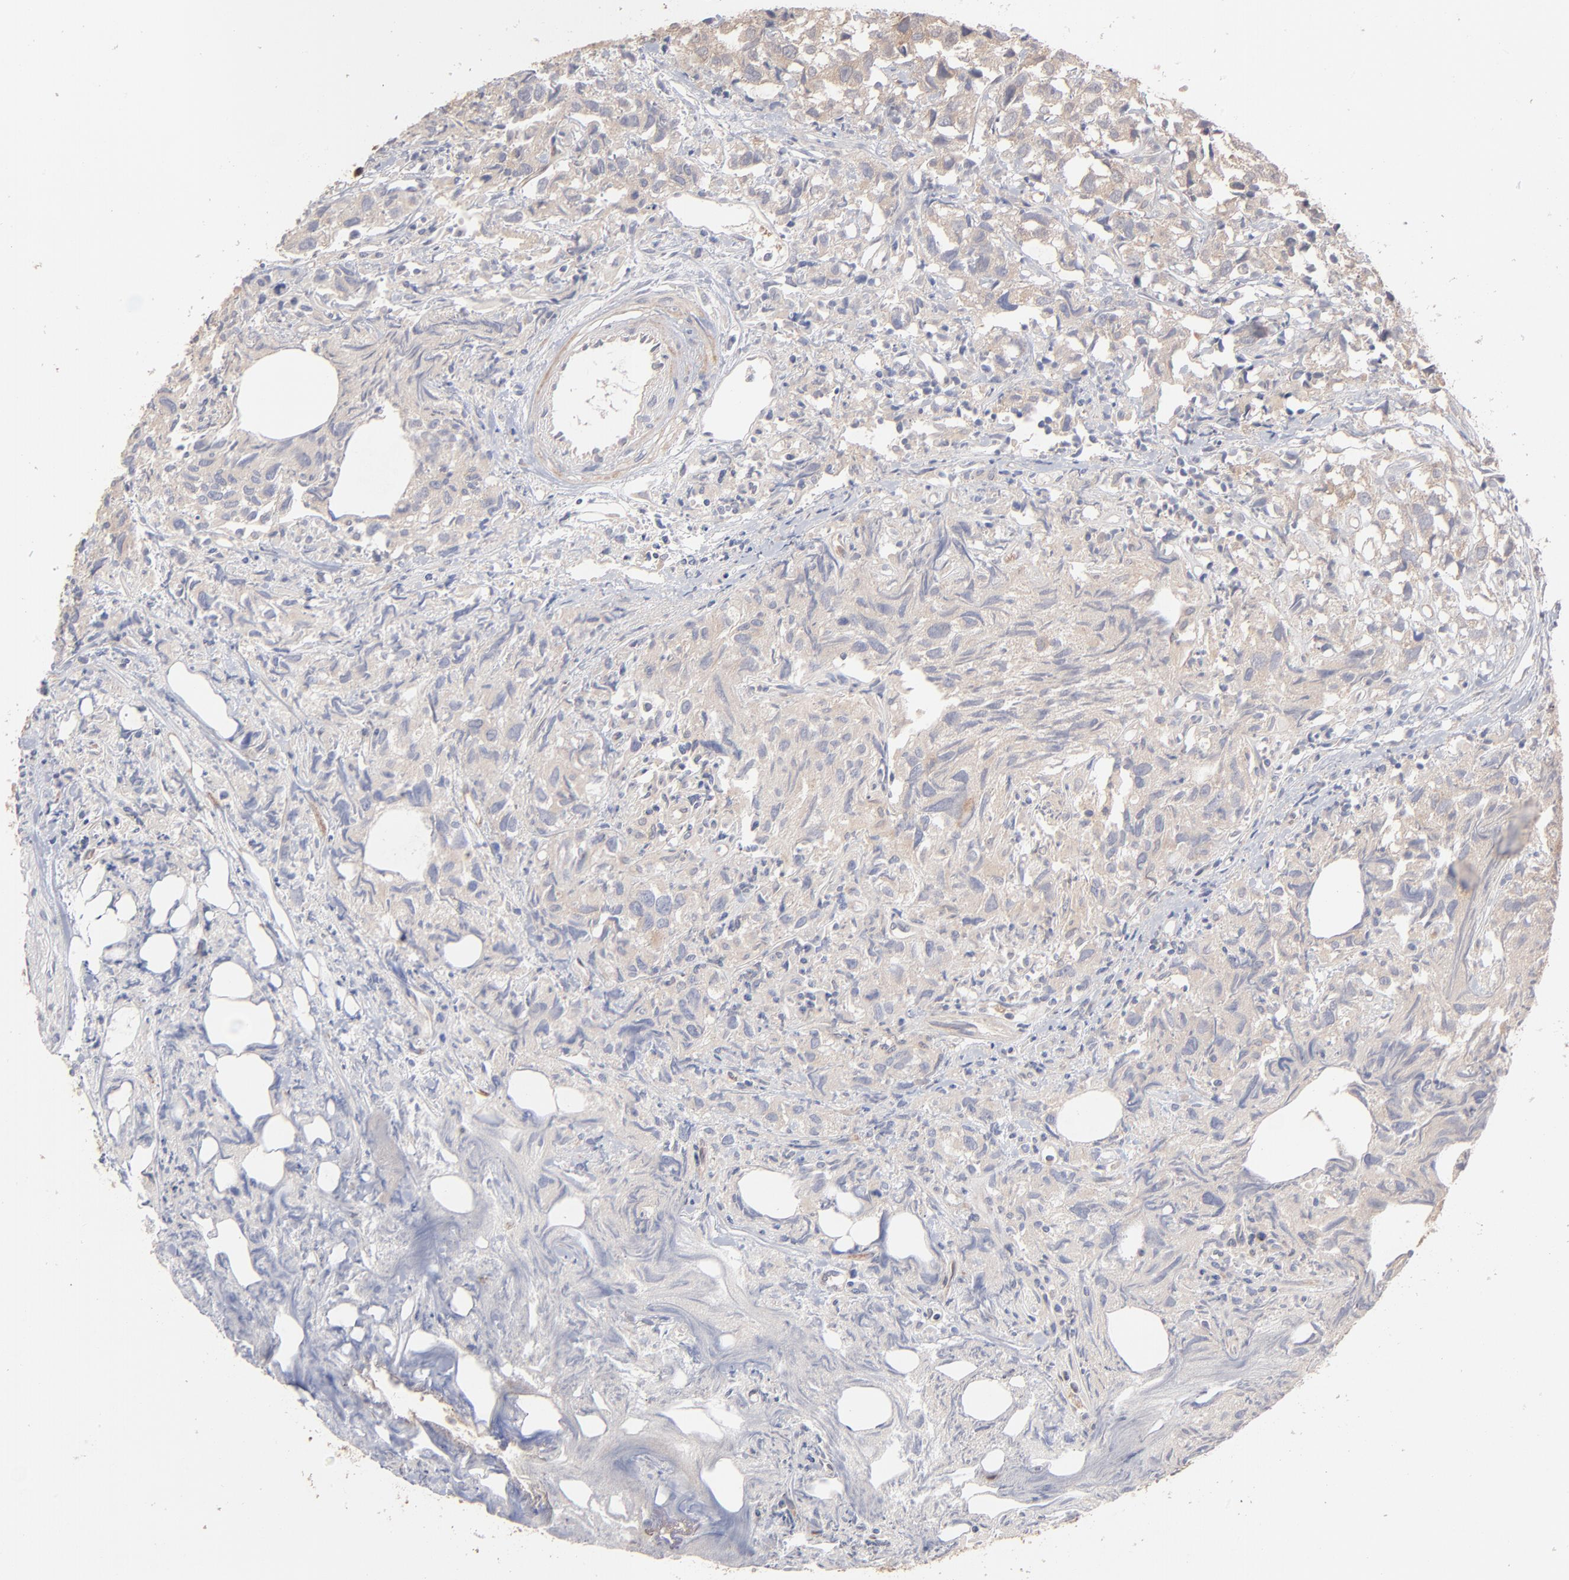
{"staining": {"intensity": "moderate", "quantity": ">75%", "location": "cytoplasmic/membranous"}, "tissue": "urothelial cancer", "cell_type": "Tumor cells", "image_type": "cancer", "snomed": [{"axis": "morphology", "description": "Urothelial carcinoma, High grade"}, {"axis": "topography", "description": "Urinary bladder"}], "caption": "This histopathology image shows immunohistochemistry (IHC) staining of urothelial cancer, with medium moderate cytoplasmic/membranous expression in about >75% of tumor cells.", "gene": "IVNS1ABP", "patient": {"sex": "female", "age": 75}}